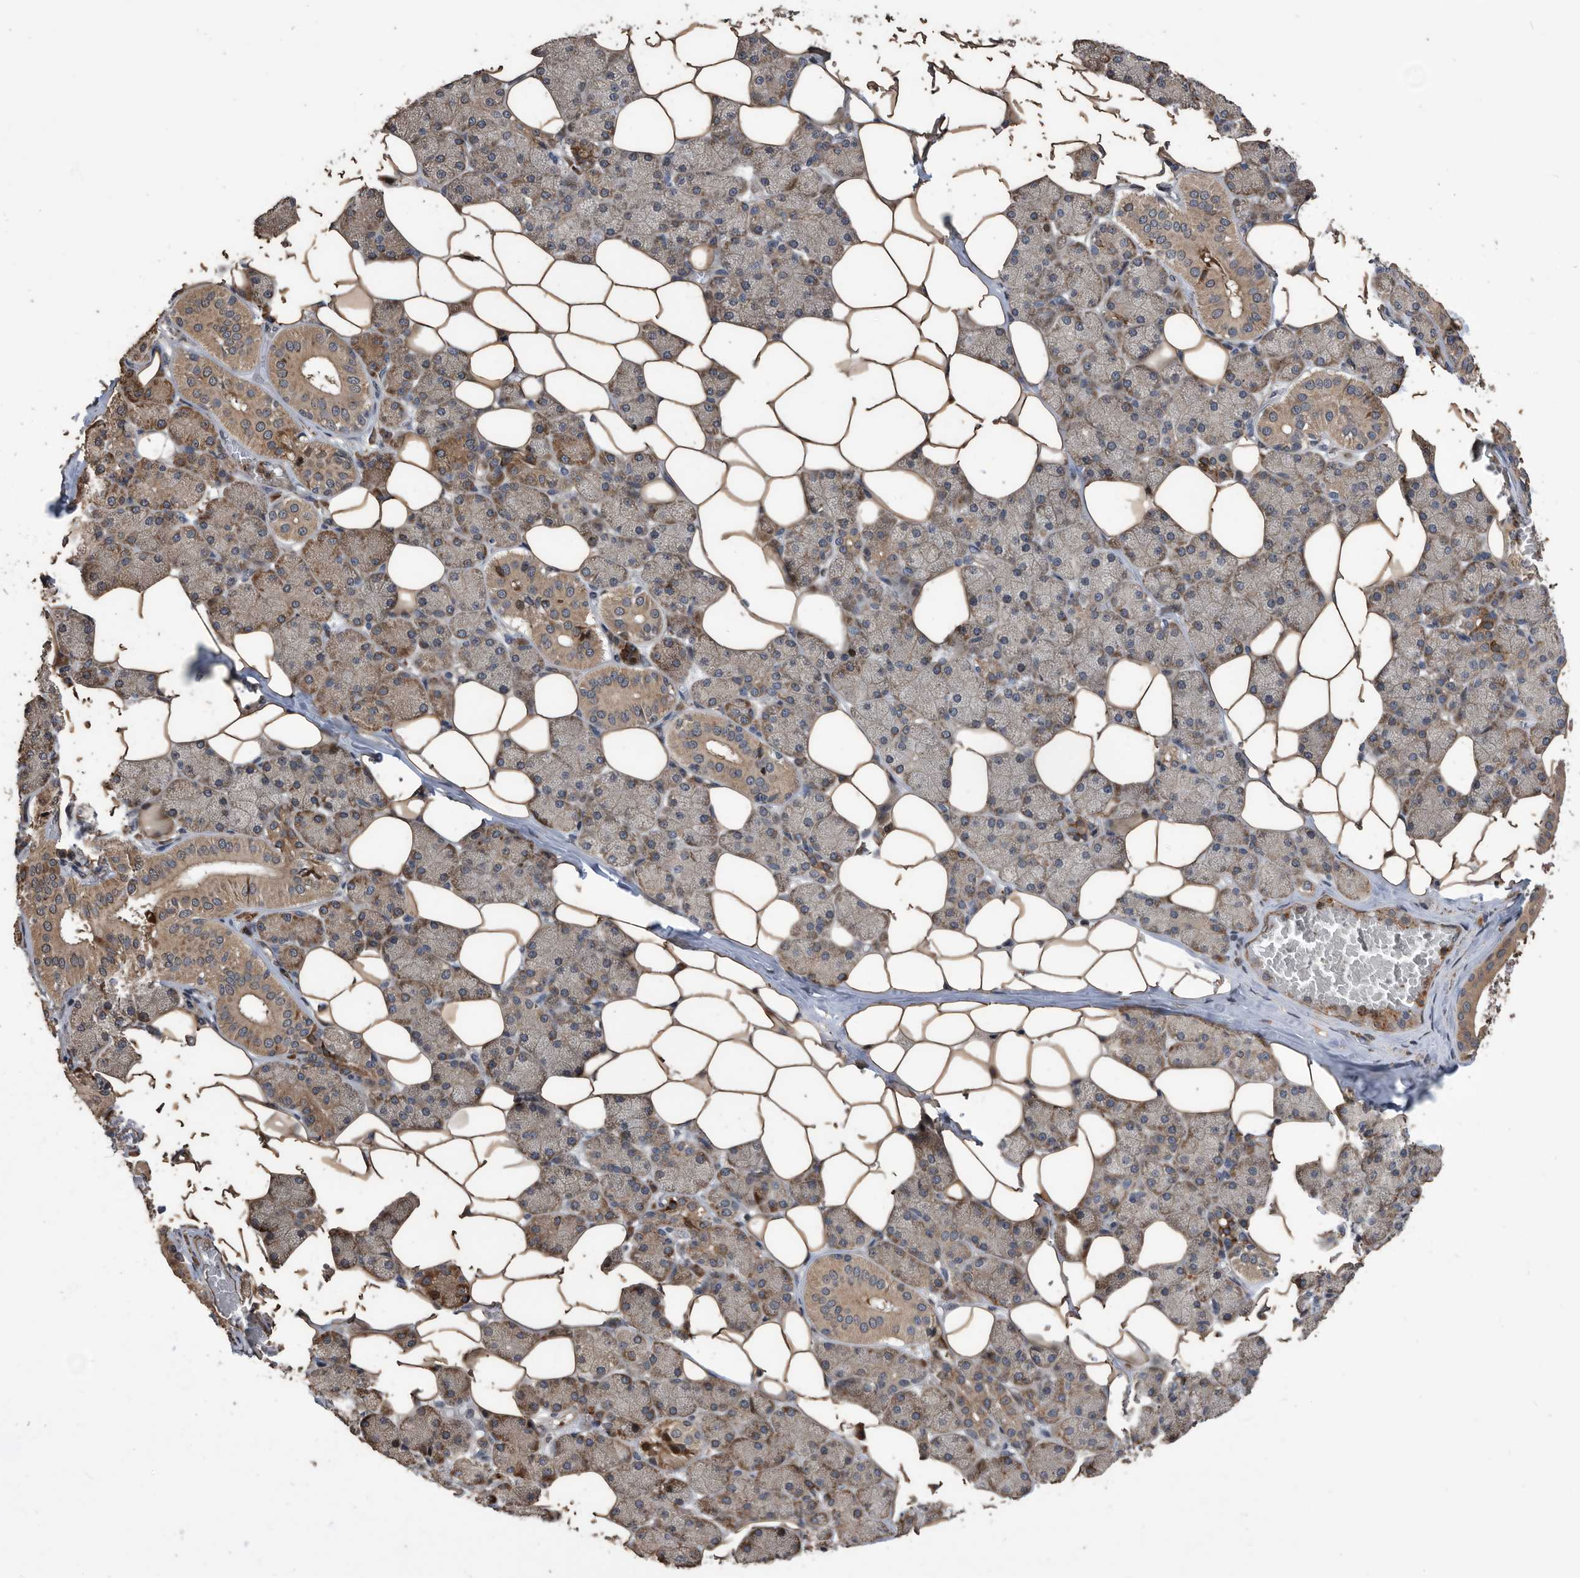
{"staining": {"intensity": "moderate", "quantity": "25%-75%", "location": "cytoplasmic/membranous"}, "tissue": "salivary gland", "cell_type": "Glandular cells", "image_type": "normal", "snomed": [{"axis": "morphology", "description": "Normal tissue, NOS"}, {"axis": "topography", "description": "Salivary gland"}], "caption": "The micrograph shows staining of benign salivary gland, revealing moderate cytoplasmic/membranous protein expression (brown color) within glandular cells.", "gene": "SERINC2", "patient": {"sex": "female", "age": 33}}